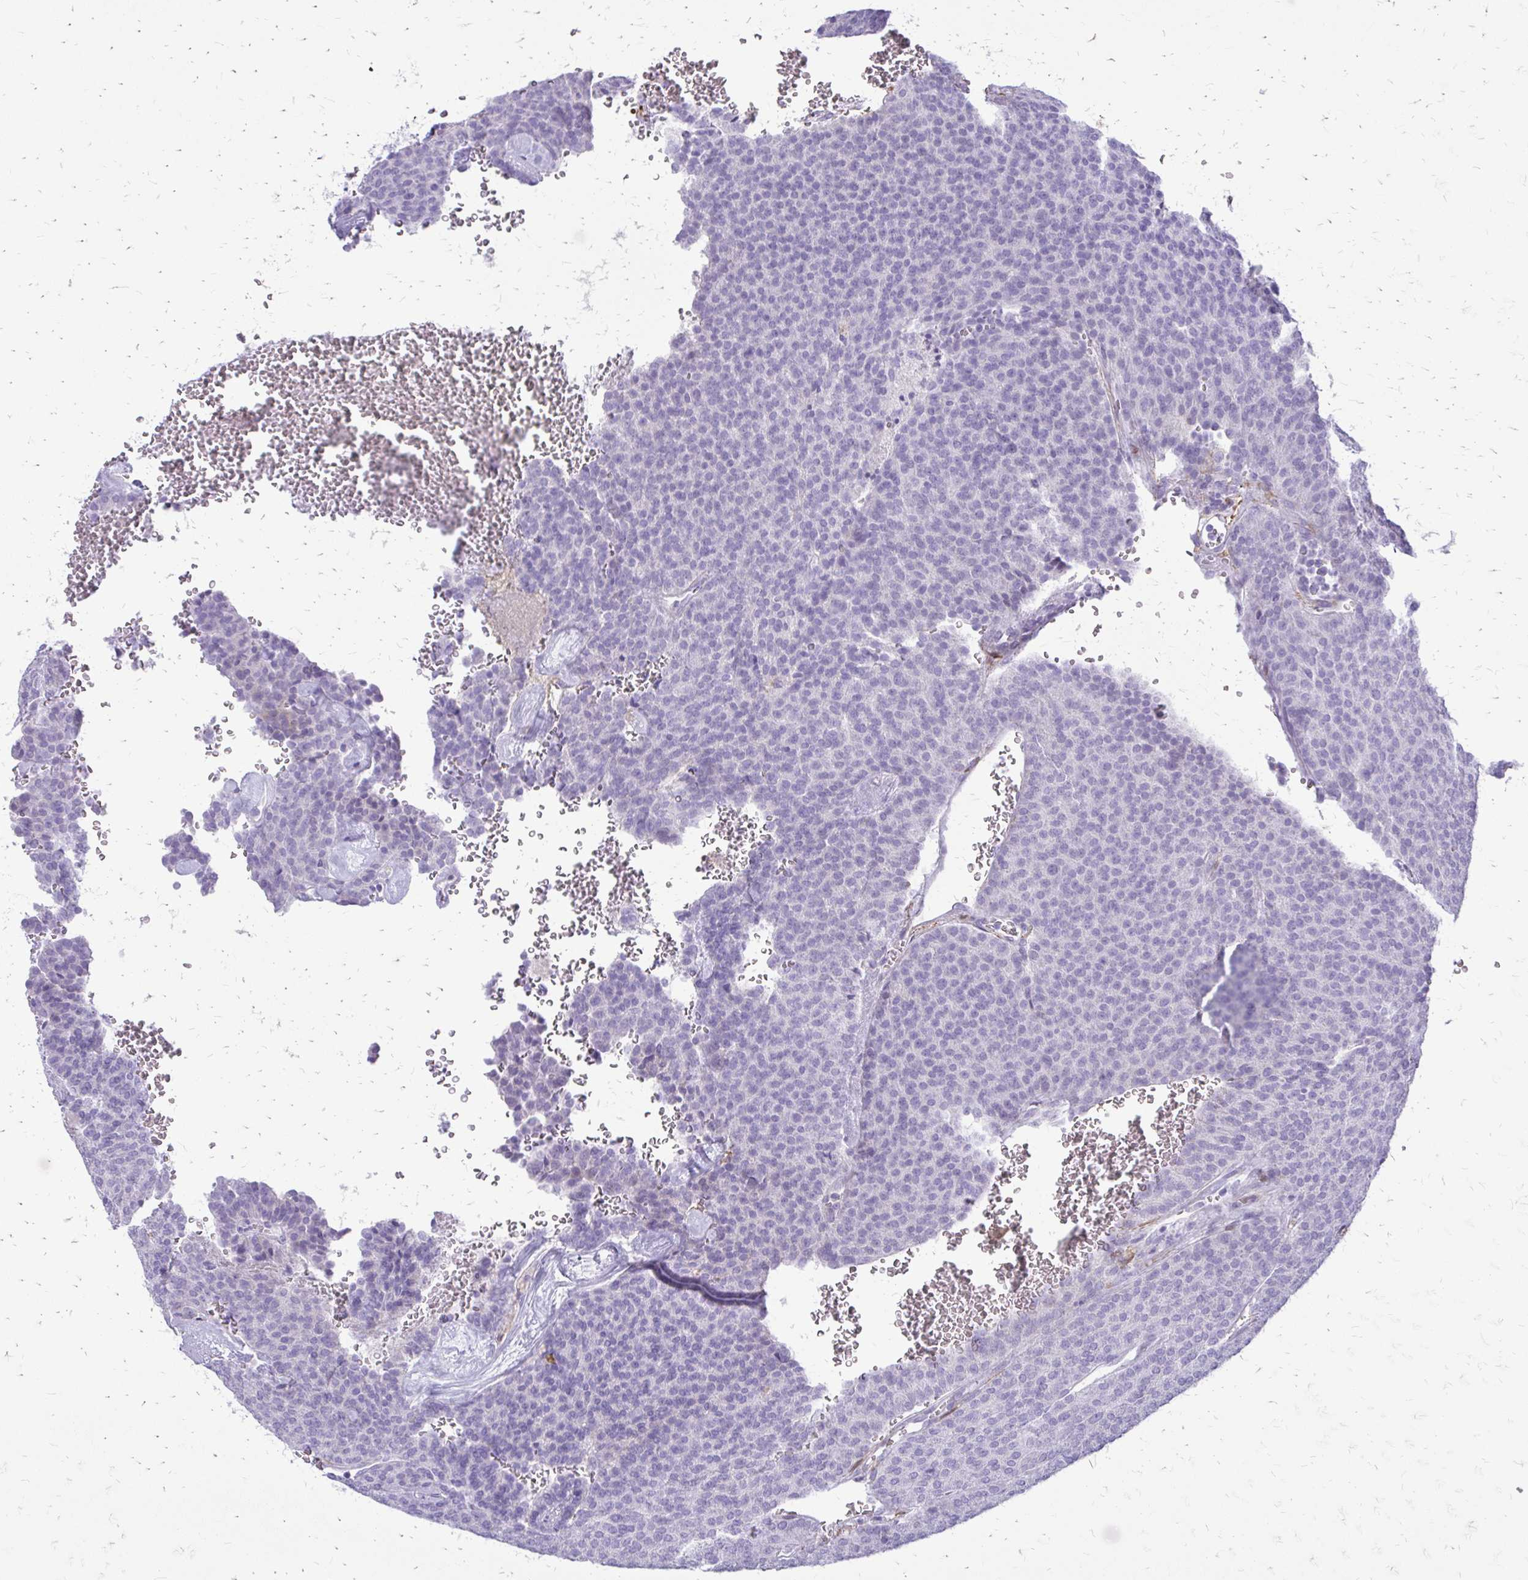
{"staining": {"intensity": "negative", "quantity": "none", "location": "none"}, "tissue": "carcinoid", "cell_type": "Tumor cells", "image_type": "cancer", "snomed": [{"axis": "morphology", "description": "Carcinoid, malignant, NOS"}, {"axis": "topography", "description": "Lung"}], "caption": "This is an IHC histopathology image of carcinoid. There is no positivity in tumor cells.", "gene": "SIGLEC11", "patient": {"sex": "male", "age": 61}}